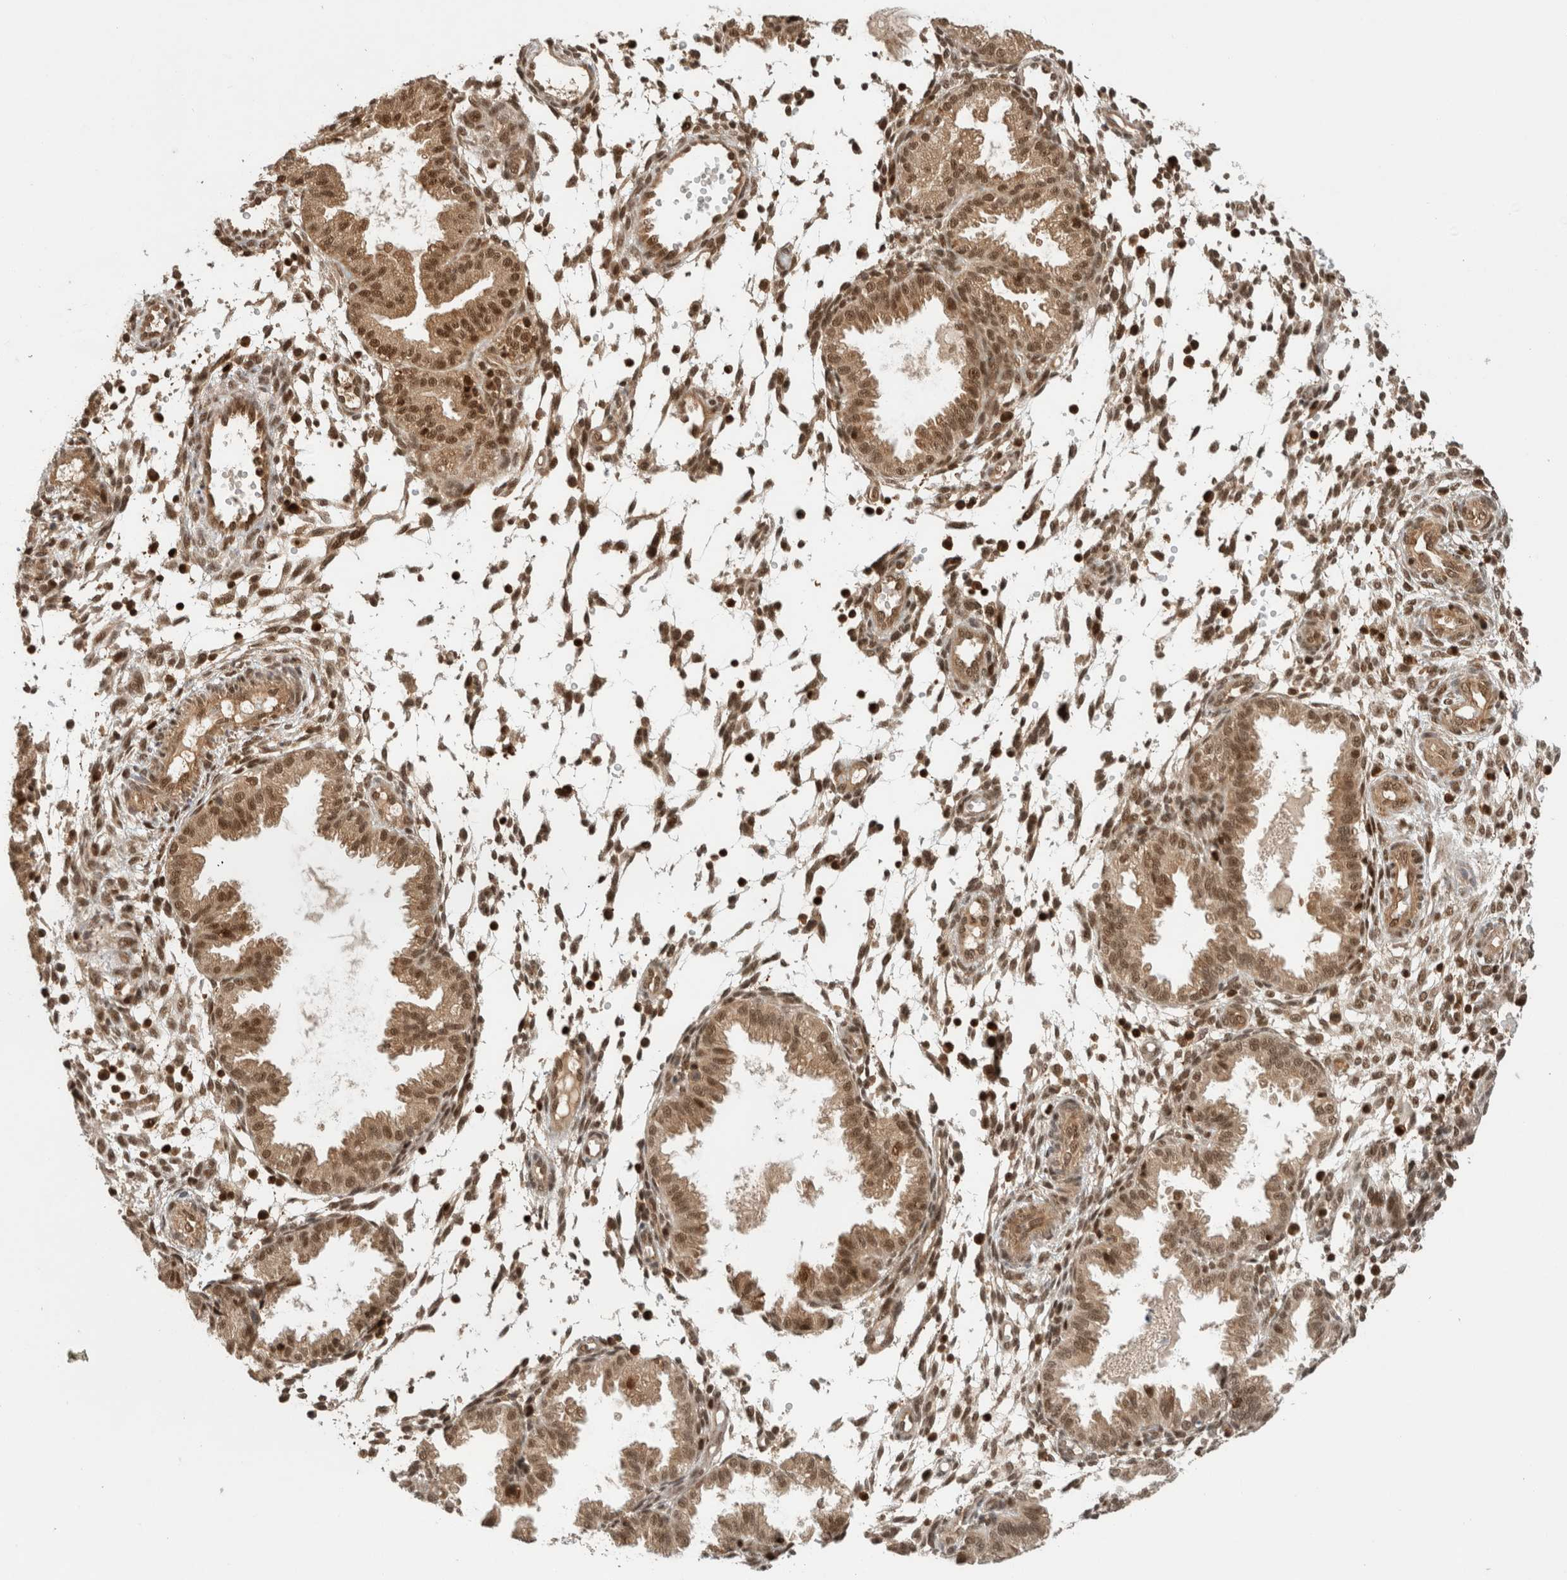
{"staining": {"intensity": "moderate", "quantity": ">75%", "location": "nuclear"}, "tissue": "endometrium", "cell_type": "Cells in endometrial stroma", "image_type": "normal", "snomed": [{"axis": "morphology", "description": "Normal tissue, NOS"}, {"axis": "topography", "description": "Endometrium"}], "caption": "Endometrium stained with a brown dye shows moderate nuclear positive expression in about >75% of cells in endometrial stroma.", "gene": "SNRNP40", "patient": {"sex": "female", "age": 33}}